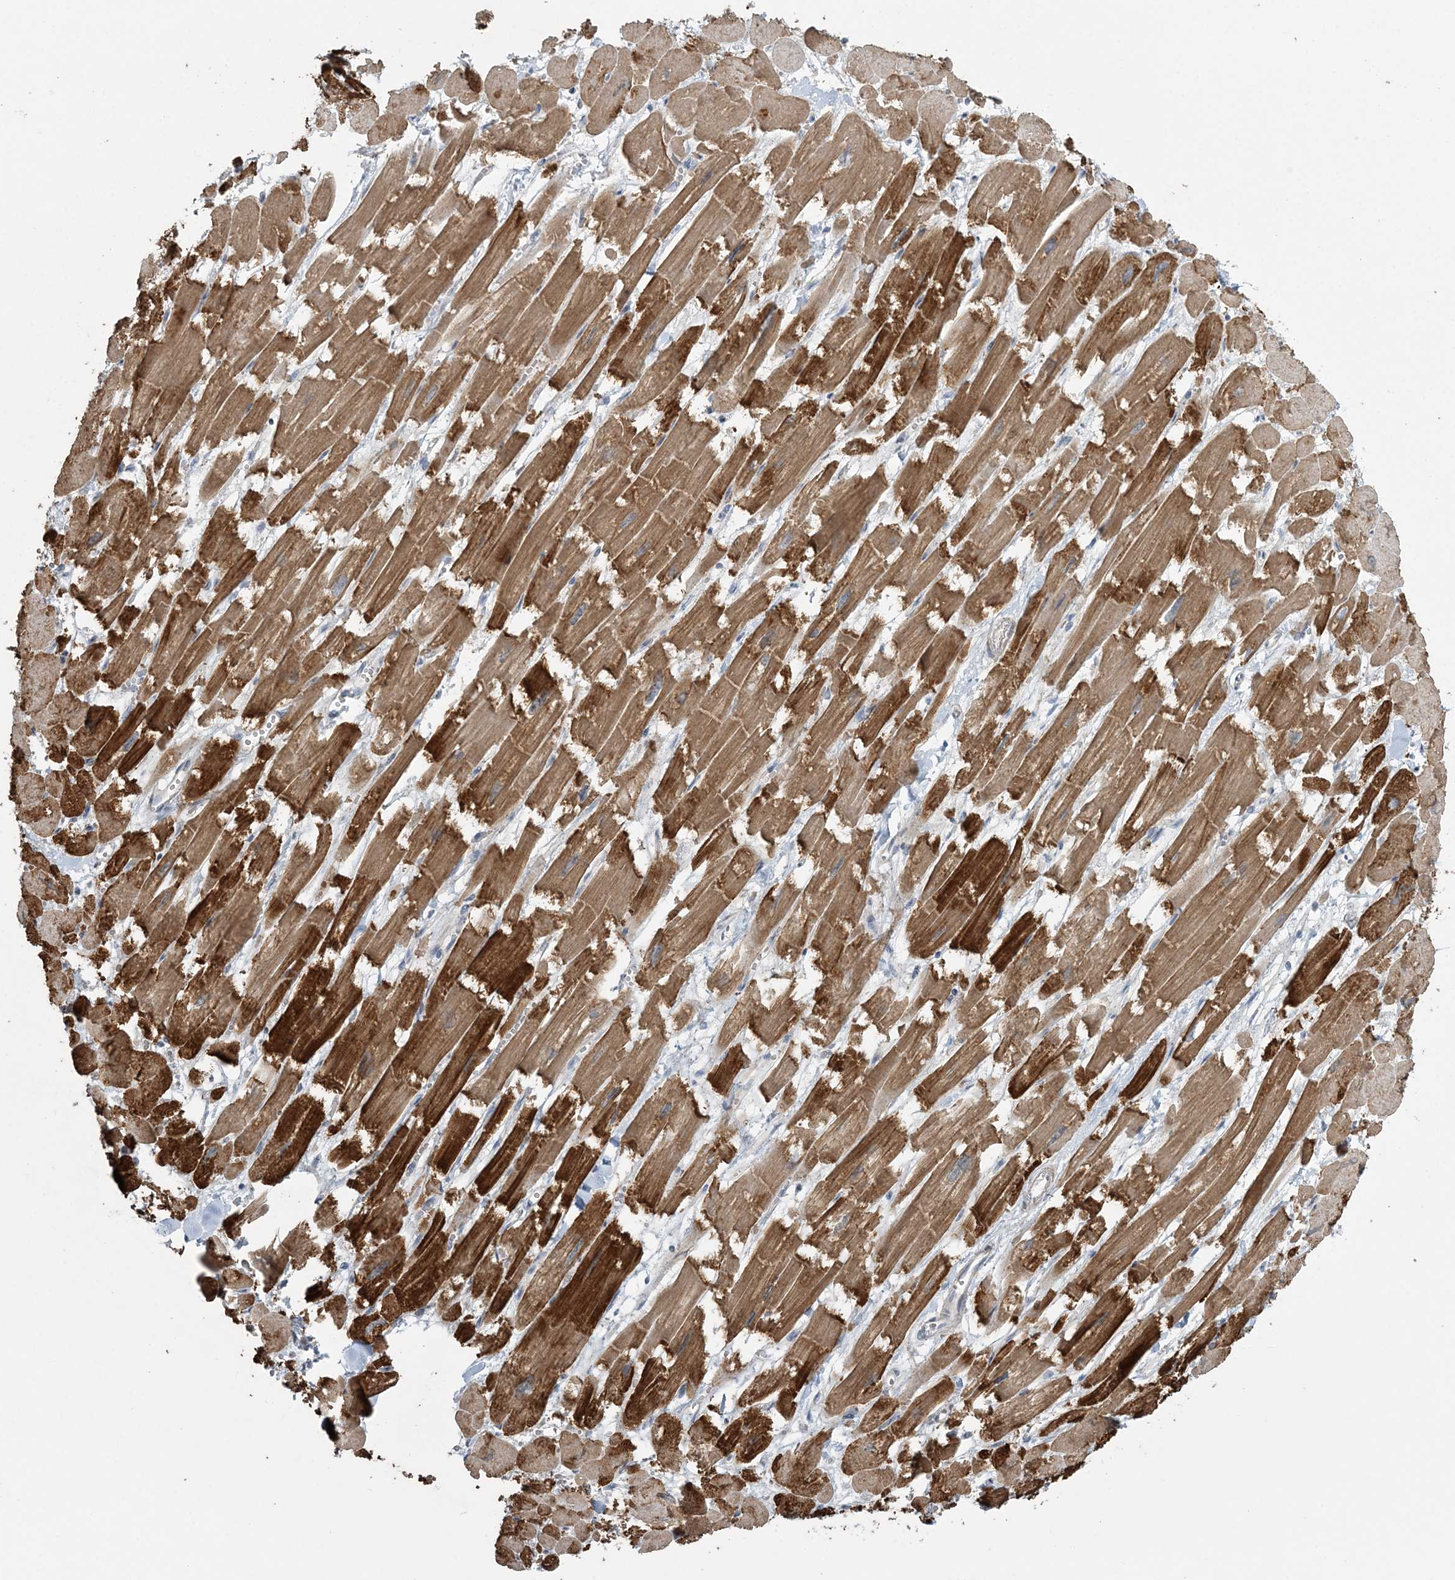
{"staining": {"intensity": "strong", "quantity": "25%-75%", "location": "cytoplasmic/membranous"}, "tissue": "heart muscle", "cell_type": "Cardiomyocytes", "image_type": "normal", "snomed": [{"axis": "morphology", "description": "Normal tissue, NOS"}, {"axis": "topography", "description": "Heart"}], "caption": "Immunohistochemistry staining of benign heart muscle, which shows high levels of strong cytoplasmic/membranous staining in approximately 25%-75% of cardiomyocytes indicating strong cytoplasmic/membranous protein expression. The staining was performed using DAB (brown) for protein detection and nuclei were counterstained in hematoxylin (blue).", "gene": "SLC4A10", "patient": {"sex": "male", "age": 54}}